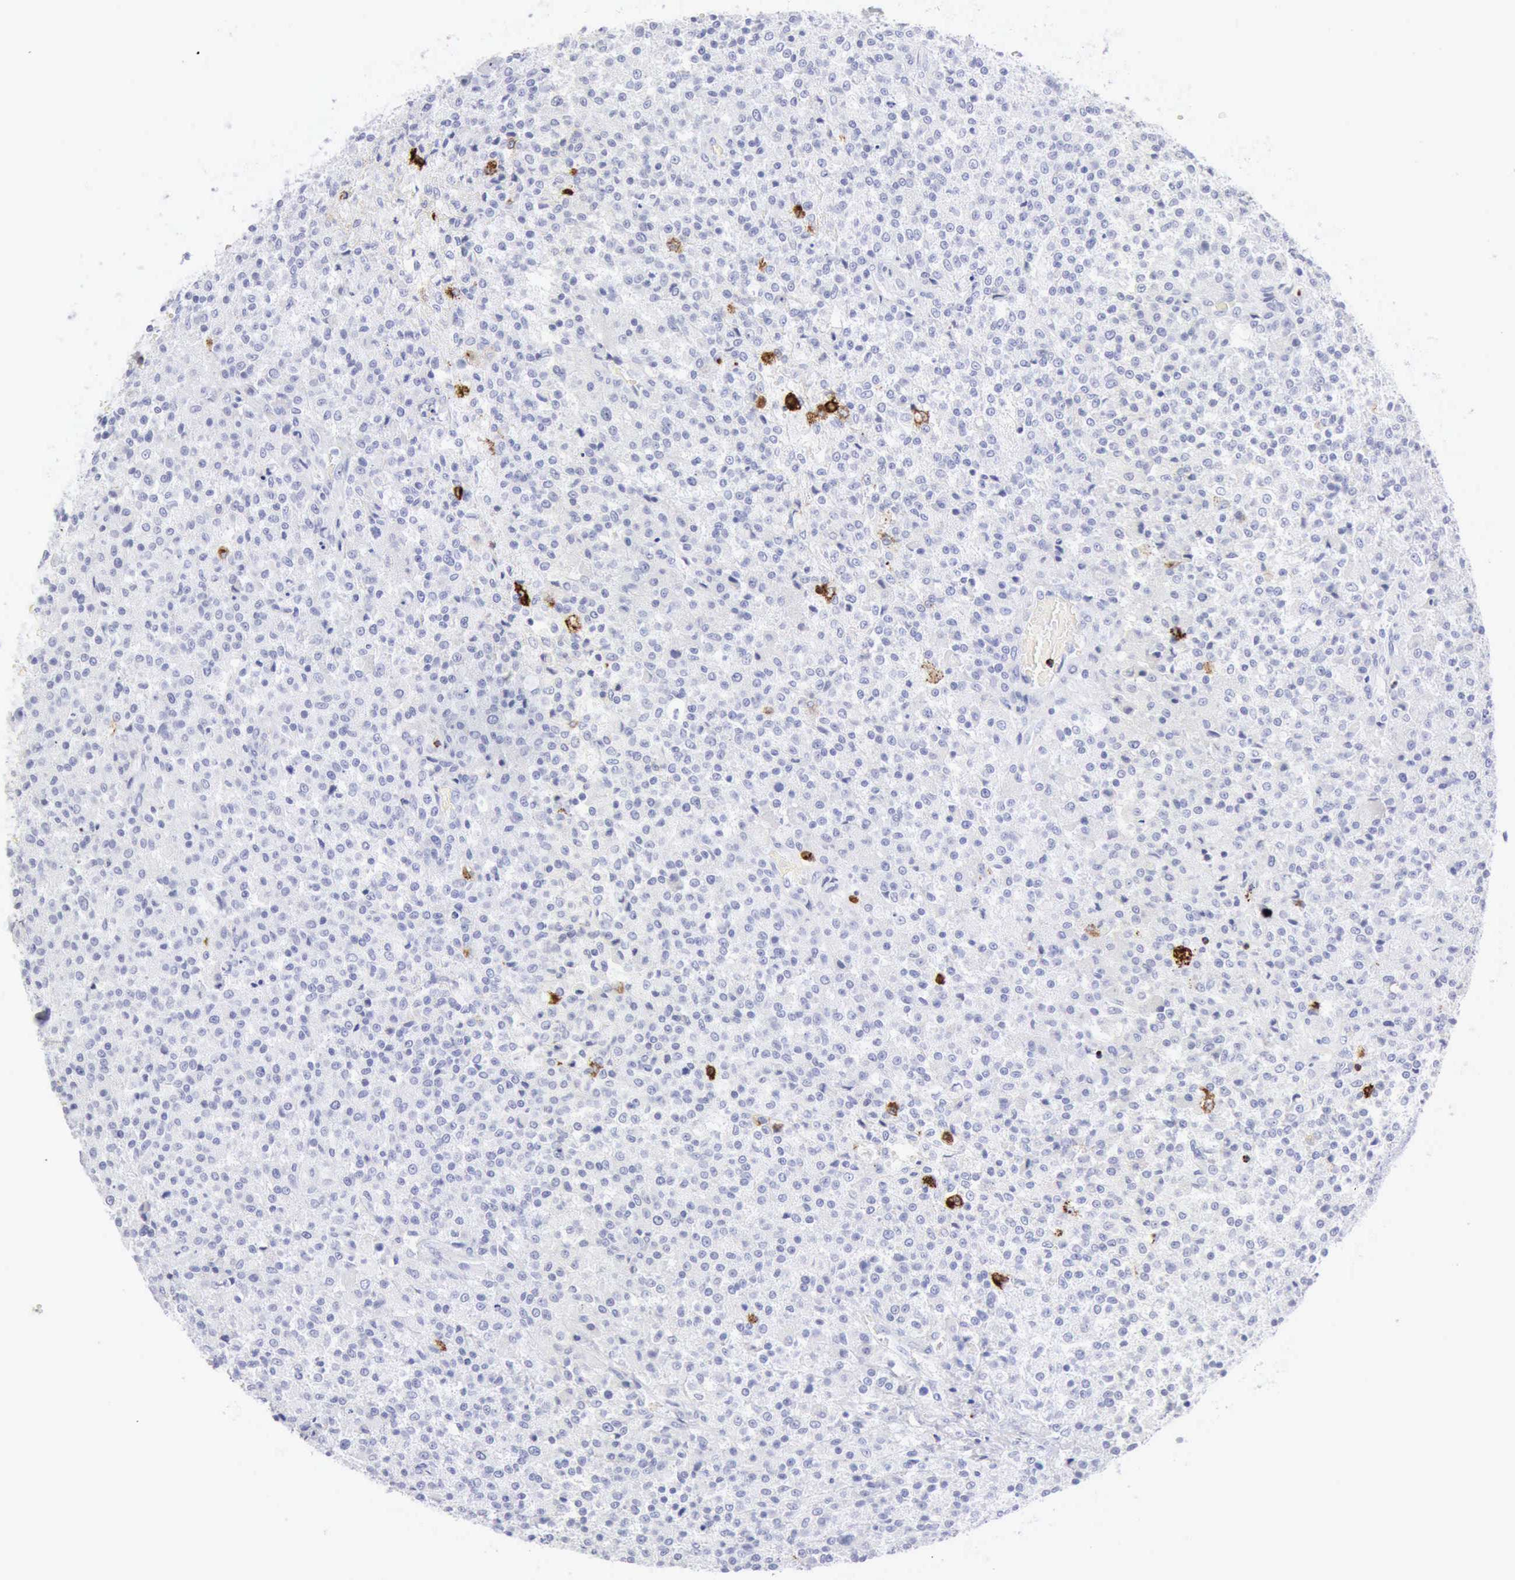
{"staining": {"intensity": "negative", "quantity": "none", "location": "none"}, "tissue": "testis cancer", "cell_type": "Tumor cells", "image_type": "cancer", "snomed": [{"axis": "morphology", "description": "Seminoma, NOS"}, {"axis": "topography", "description": "Testis"}], "caption": "This is a histopathology image of immunohistochemistry (IHC) staining of testis seminoma, which shows no positivity in tumor cells. (DAB (3,3'-diaminobenzidine) immunohistochemistry with hematoxylin counter stain).", "gene": "GZMB", "patient": {"sex": "male", "age": 59}}